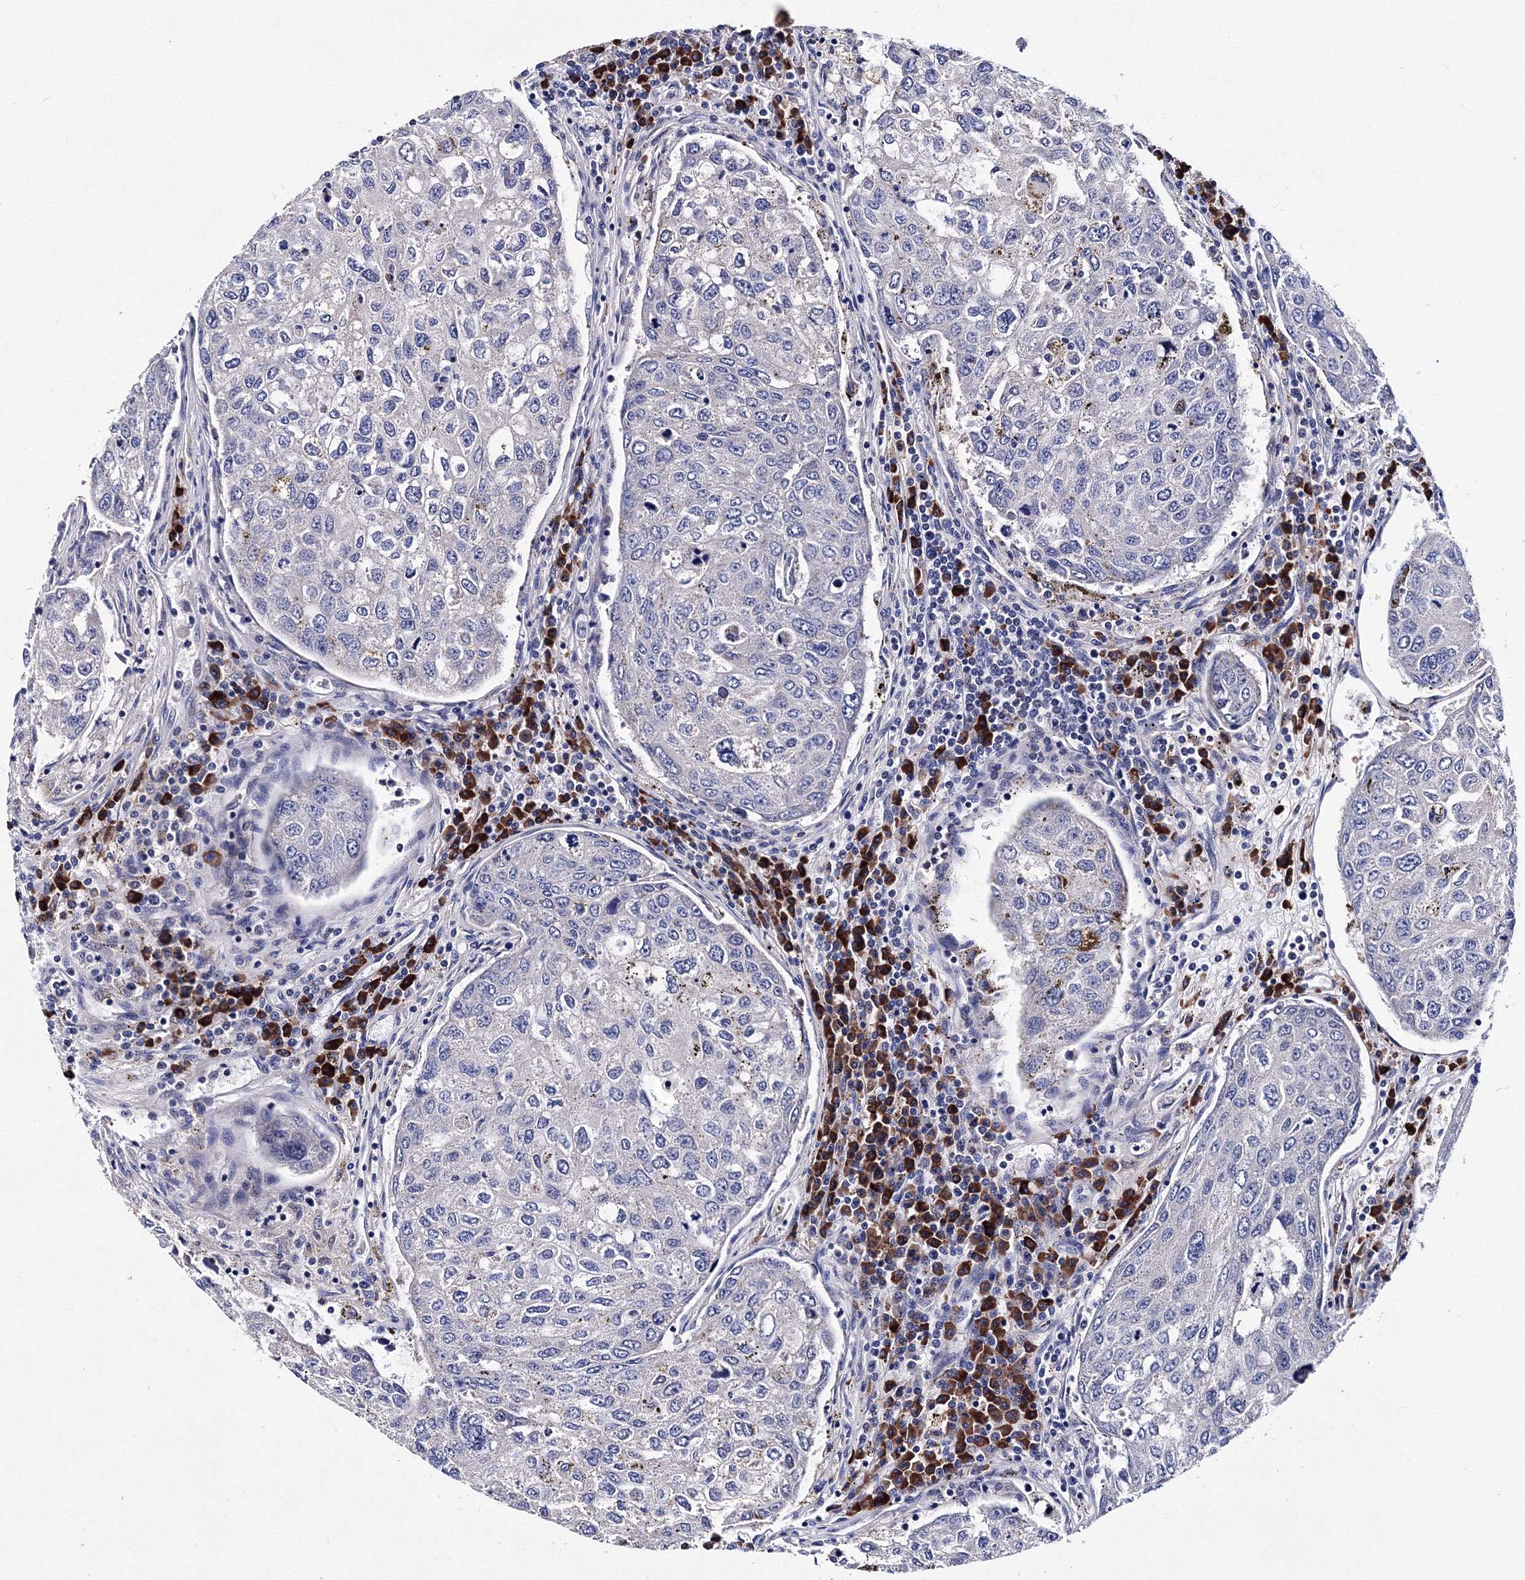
{"staining": {"intensity": "negative", "quantity": "none", "location": "none"}, "tissue": "urothelial cancer", "cell_type": "Tumor cells", "image_type": "cancer", "snomed": [{"axis": "morphology", "description": "Urothelial carcinoma, High grade"}, {"axis": "topography", "description": "Lymph node"}, {"axis": "topography", "description": "Urinary bladder"}], "caption": "Image shows no significant protein expression in tumor cells of urothelial cancer. (Stains: DAB immunohistochemistry (IHC) with hematoxylin counter stain, Microscopy: brightfield microscopy at high magnification).", "gene": "TRPM2", "patient": {"sex": "male", "age": 51}}